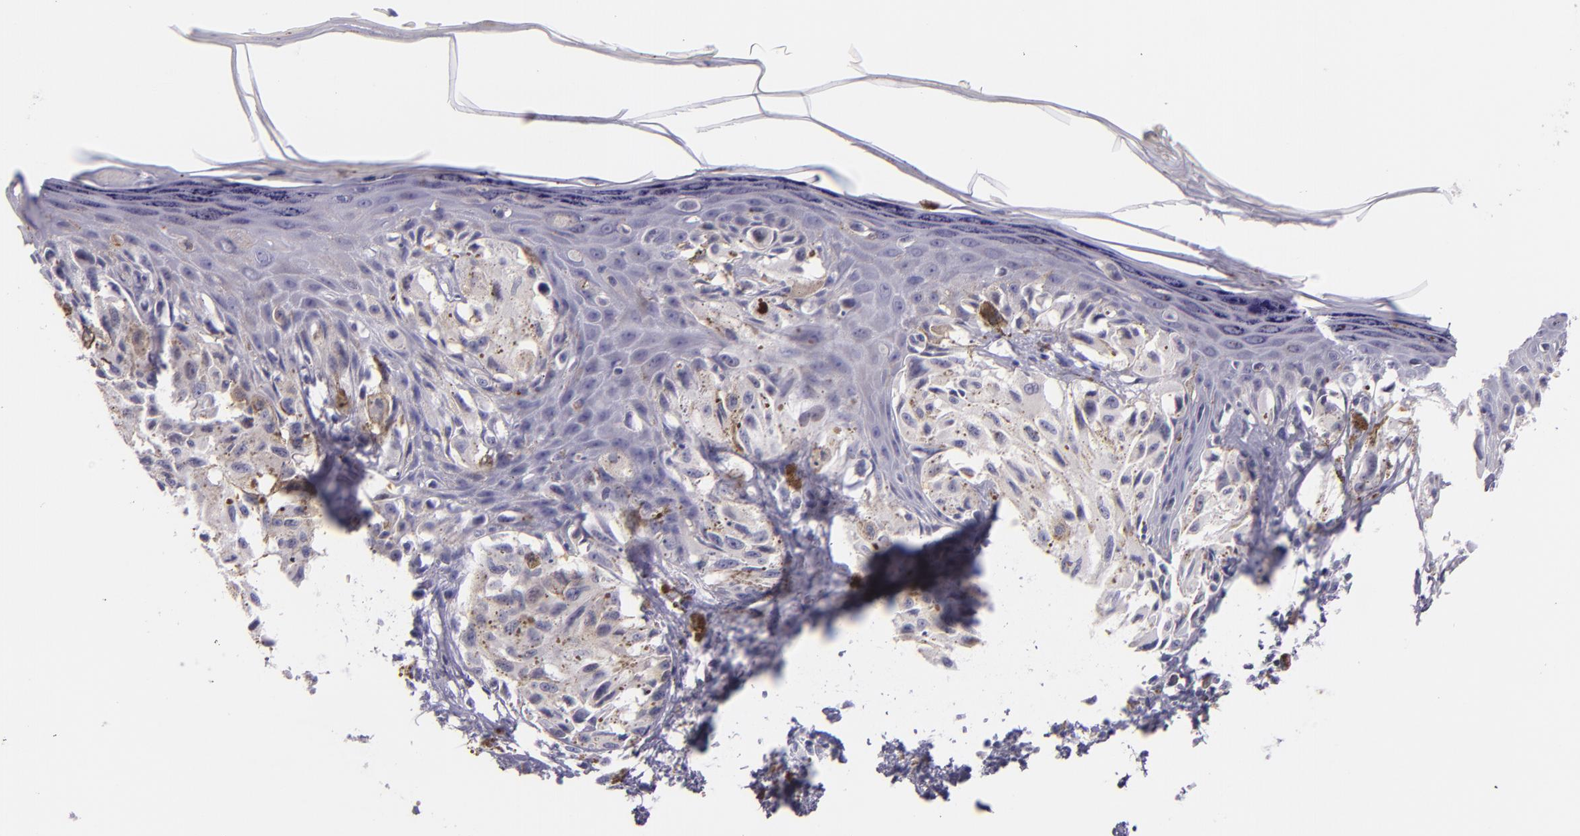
{"staining": {"intensity": "negative", "quantity": "none", "location": "none"}, "tissue": "melanoma", "cell_type": "Tumor cells", "image_type": "cancer", "snomed": [{"axis": "morphology", "description": "Malignant melanoma, NOS"}, {"axis": "topography", "description": "Skin"}], "caption": "Immunohistochemistry (IHC) image of neoplastic tissue: human malignant melanoma stained with DAB exhibits no significant protein positivity in tumor cells.", "gene": "HSP90AA1", "patient": {"sex": "female", "age": 72}}